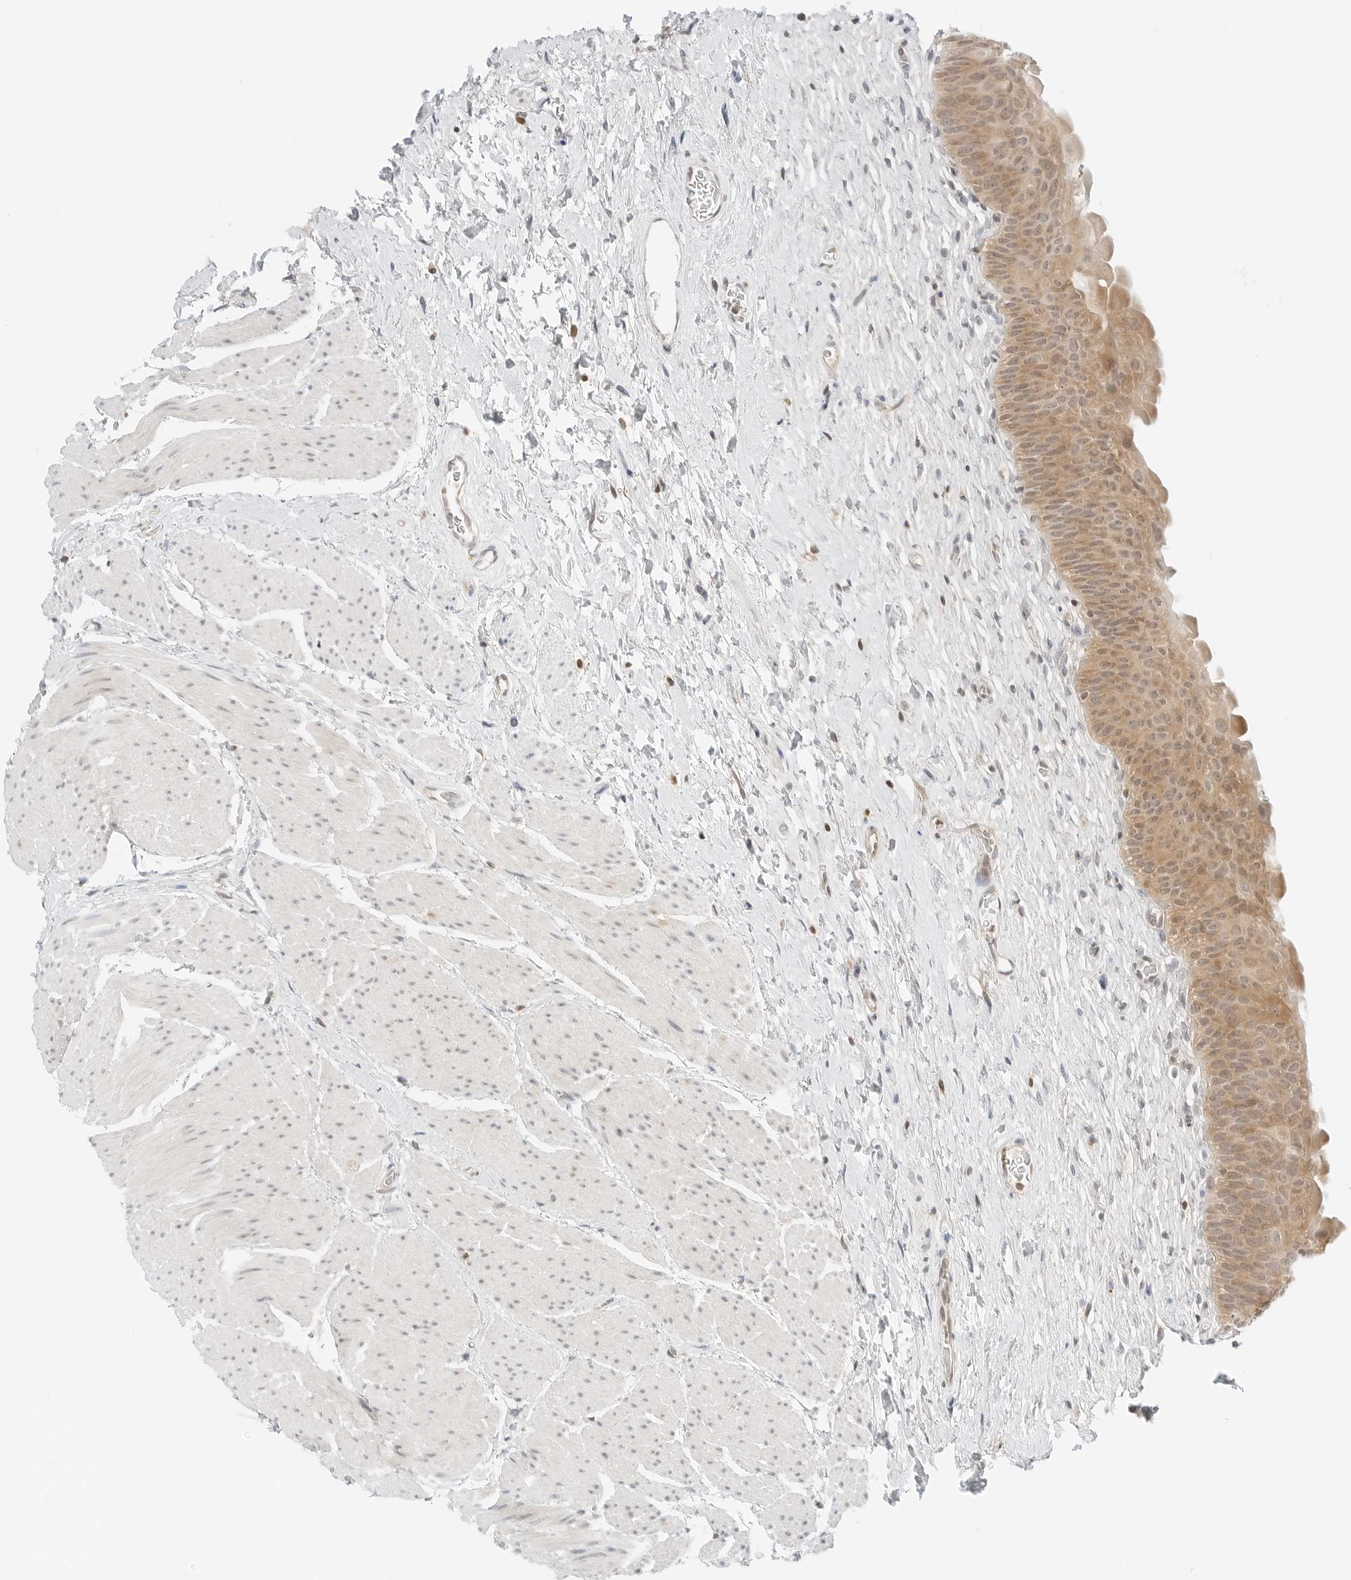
{"staining": {"intensity": "moderate", "quantity": ">75%", "location": "cytoplasmic/membranous,nuclear"}, "tissue": "urinary bladder", "cell_type": "Urothelial cells", "image_type": "normal", "snomed": [{"axis": "morphology", "description": "Normal tissue, NOS"}, {"axis": "topography", "description": "Urinary bladder"}], "caption": "A medium amount of moderate cytoplasmic/membranous,nuclear positivity is identified in about >75% of urothelial cells in benign urinary bladder.", "gene": "IQCC", "patient": {"sex": "male", "age": 74}}